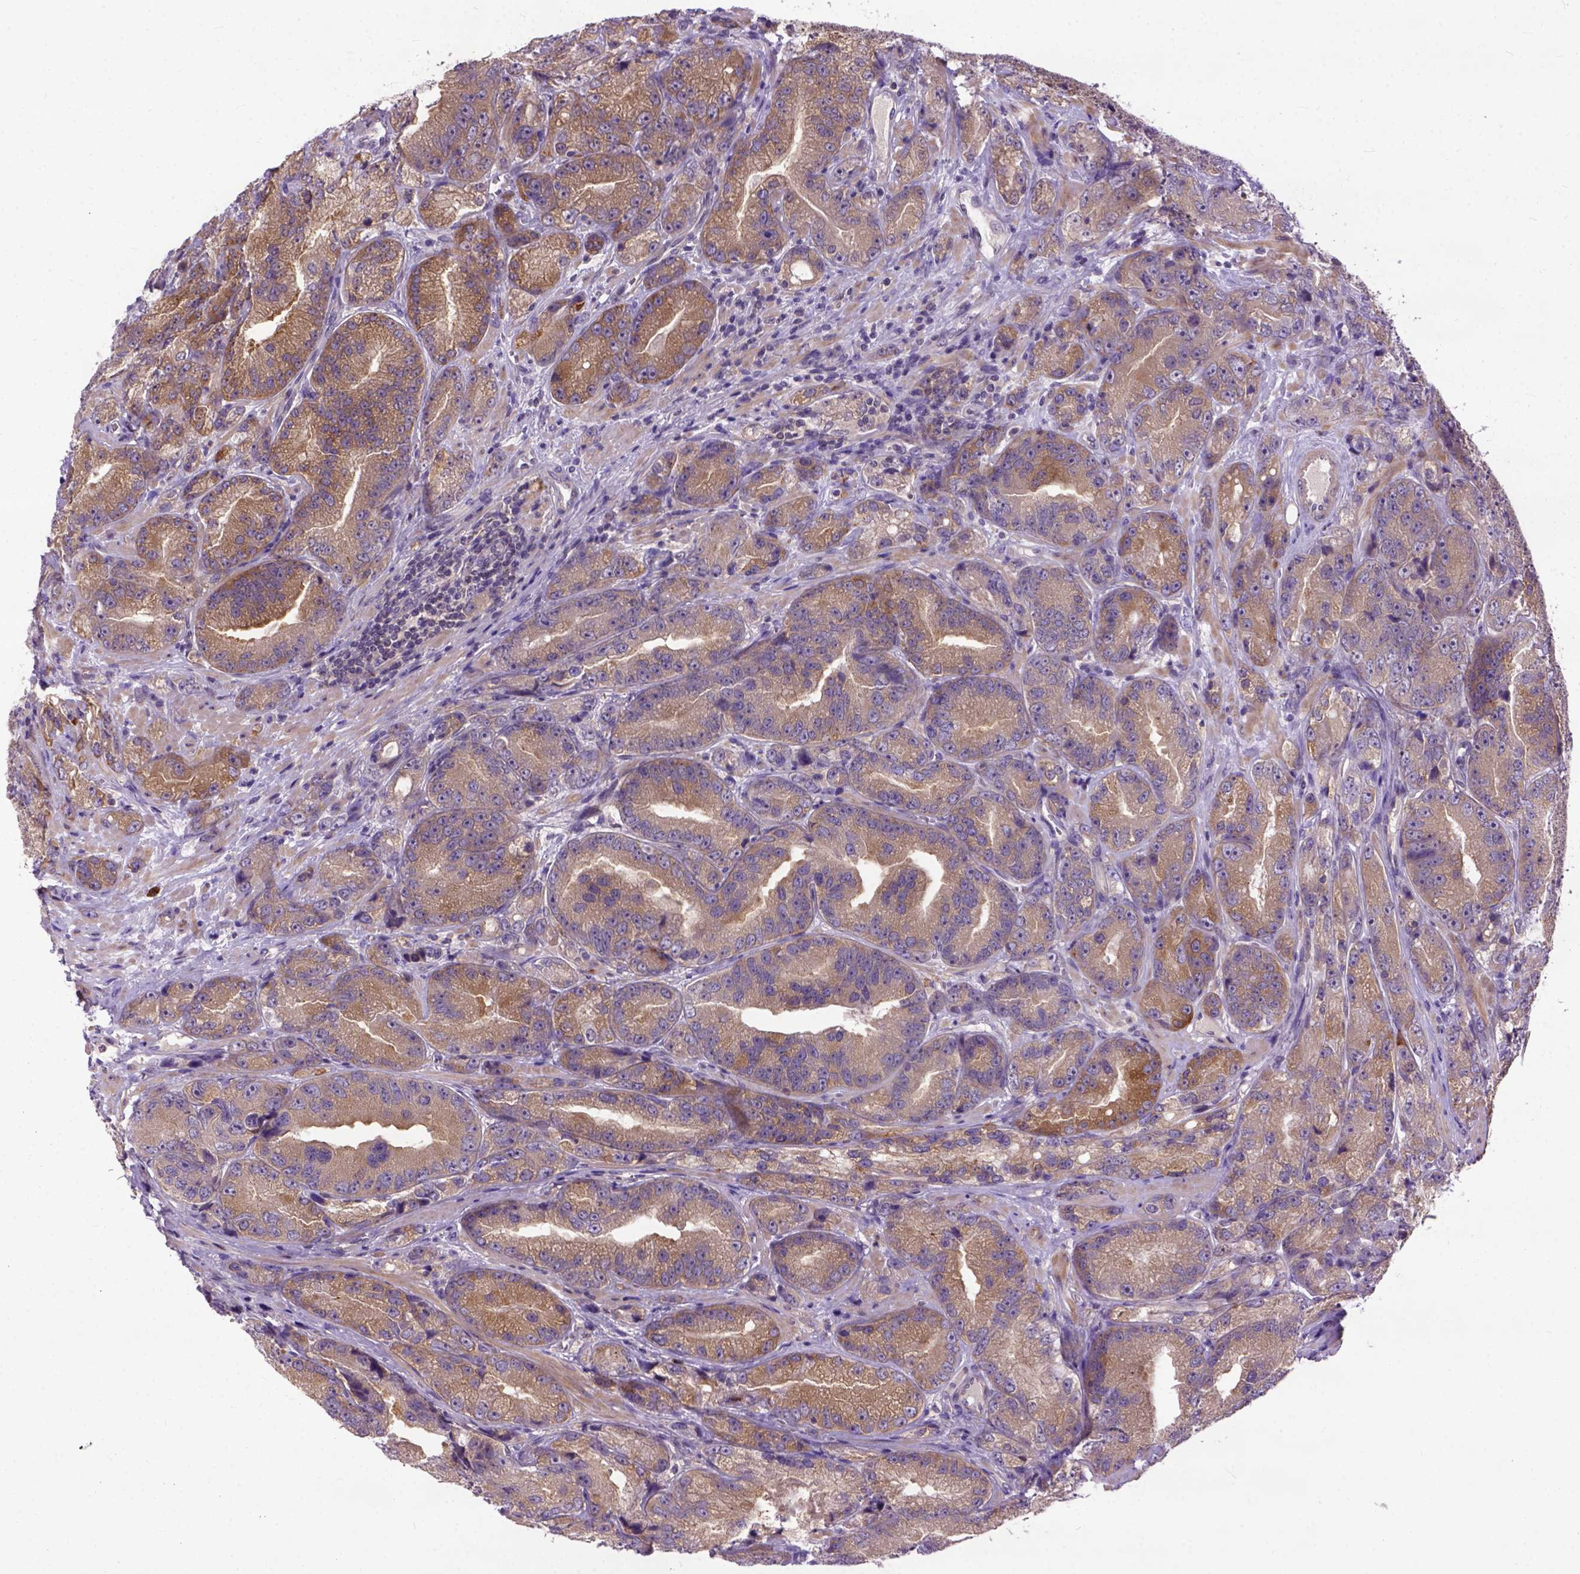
{"staining": {"intensity": "moderate", "quantity": ">75%", "location": "cytoplasmic/membranous"}, "tissue": "prostate cancer", "cell_type": "Tumor cells", "image_type": "cancer", "snomed": [{"axis": "morphology", "description": "Adenocarcinoma, NOS"}, {"axis": "topography", "description": "Prostate"}], "caption": "Adenocarcinoma (prostate) was stained to show a protein in brown. There is medium levels of moderate cytoplasmic/membranous staining in about >75% of tumor cells.", "gene": "CPNE1", "patient": {"sex": "male", "age": 63}}